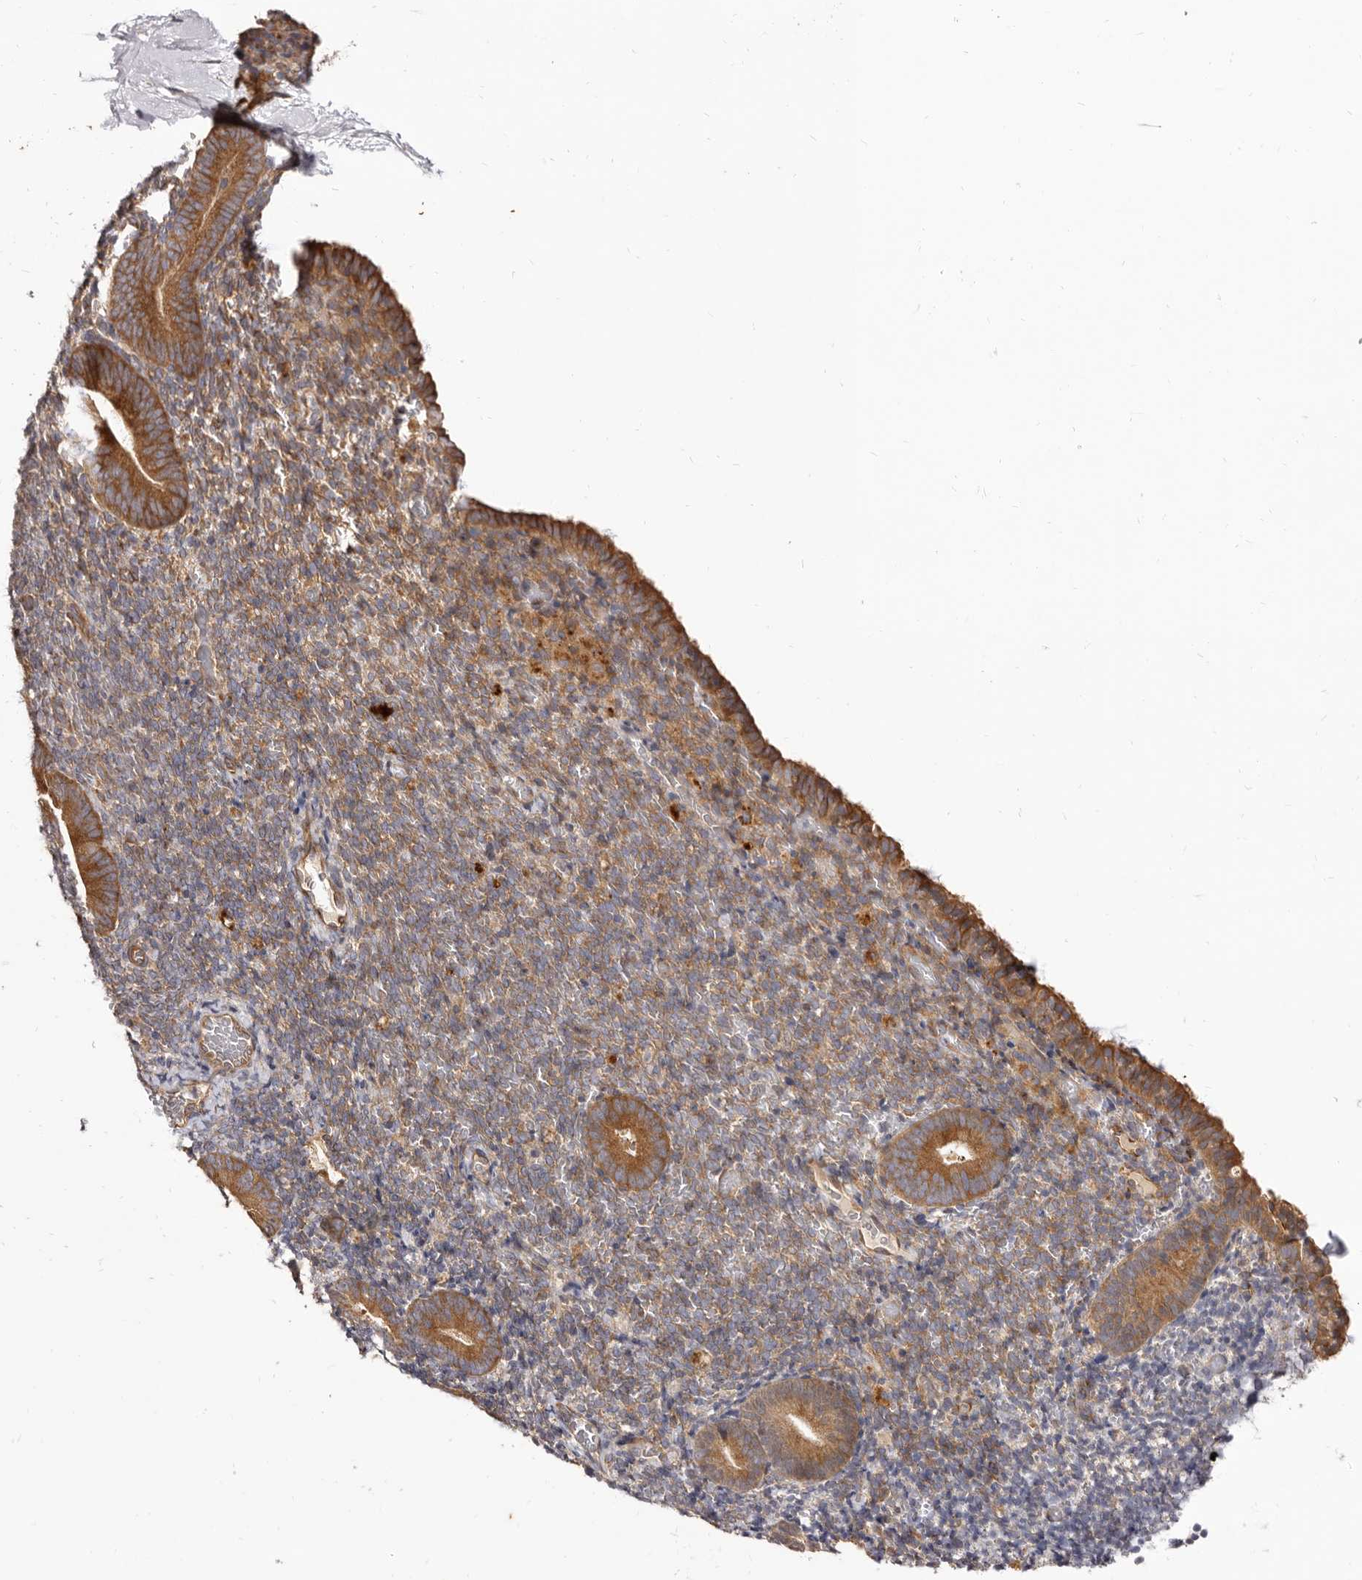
{"staining": {"intensity": "moderate", "quantity": "<25%", "location": "cytoplasmic/membranous"}, "tissue": "endometrium", "cell_type": "Cells in endometrial stroma", "image_type": "normal", "snomed": [{"axis": "morphology", "description": "Normal tissue, NOS"}, {"axis": "topography", "description": "Endometrium"}], "caption": "Brown immunohistochemical staining in unremarkable human endometrium displays moderate cytoplasmic/membranous staining in about <25% of cells in endometrial stroma.", "gene": "ADAMTS20", "patient": {"sex": "female", "age": 51}}